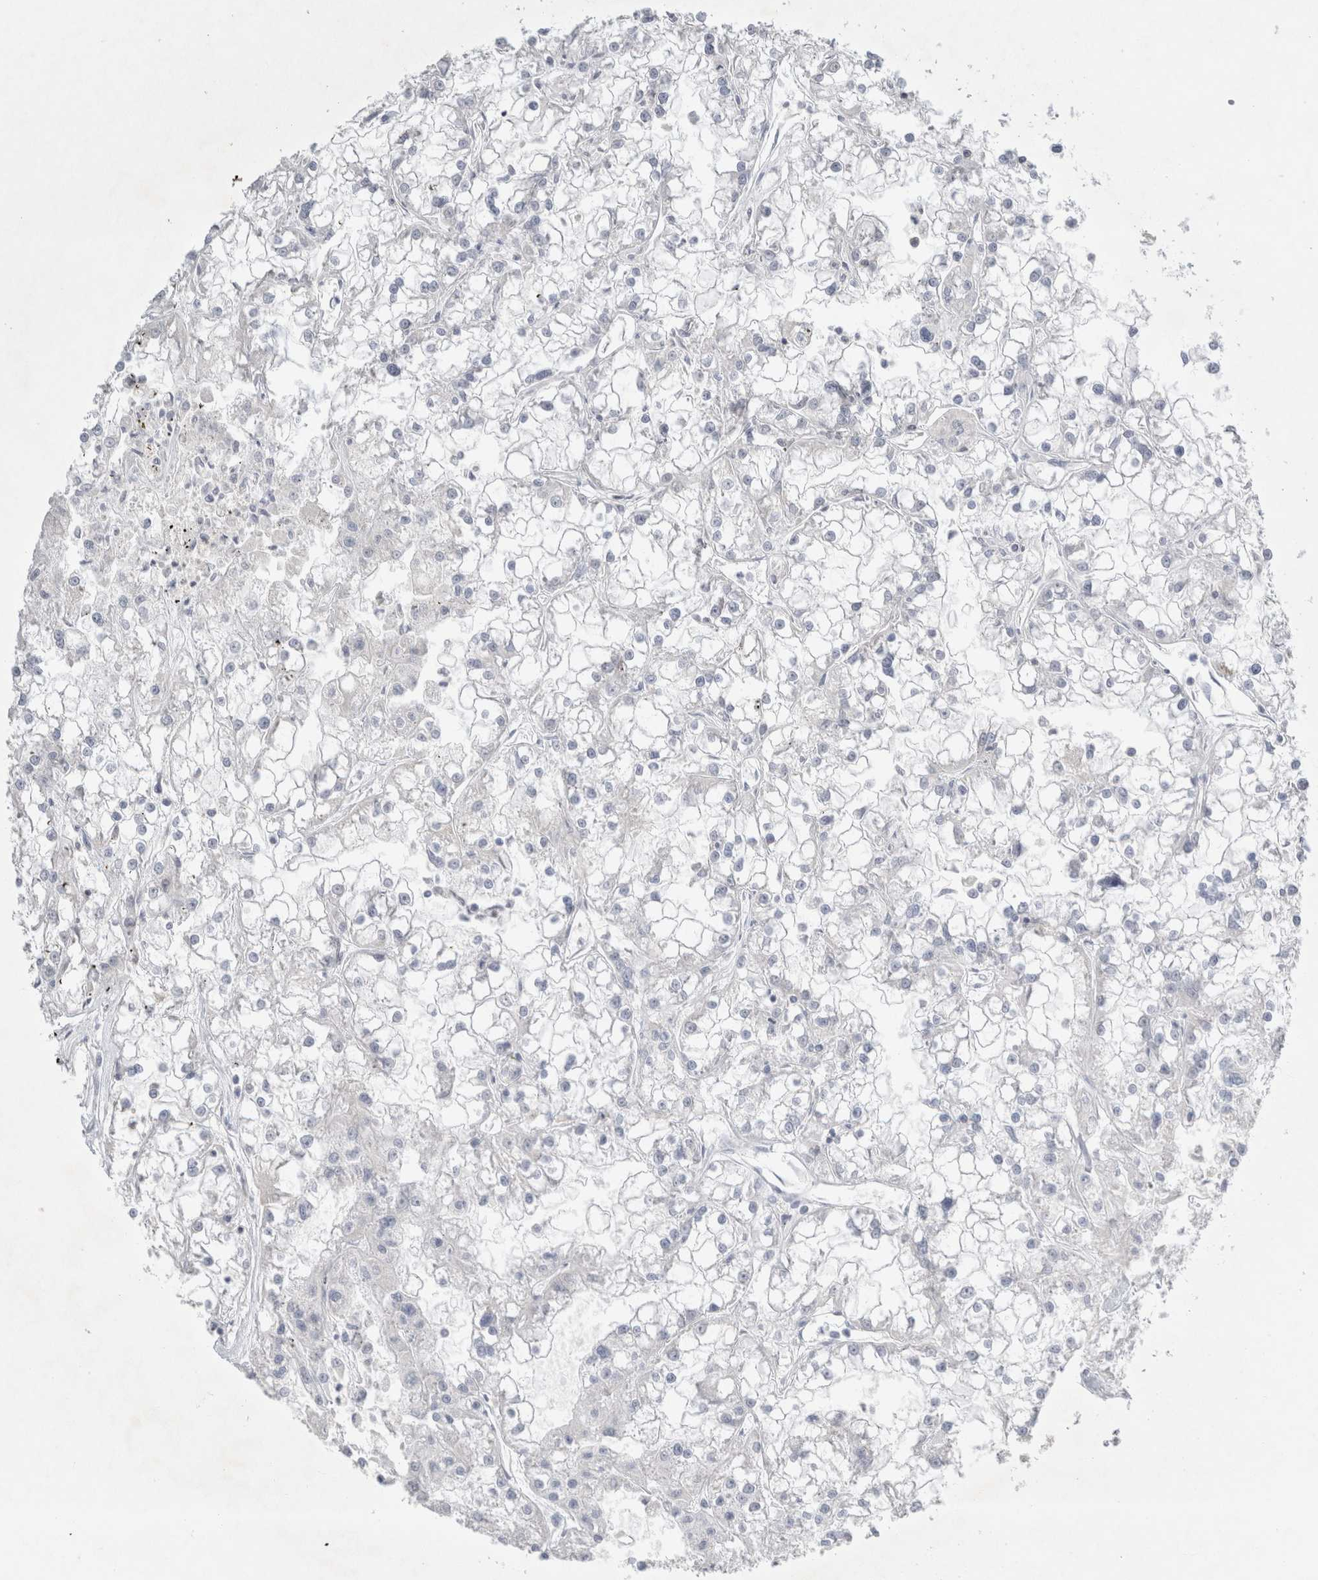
{"staining": {"intensity": "negative", "quantity": "none", "location": "none"}, "tissue": "renal cancer", "cell_type": "Tumor cells", "image_type": "cancer", "snomed": [{"axis": "morphology", "description": "Adenocarcinoma, NOS"}, {"axis": "topography", "description": "Kidney"}], "caption": "The immunohistochemistry micrograph has no significant positivity in tumor cells of renal cancer (adenocarcinoma) tissue.", "gene": "ZNF23", "patient": {"sex": "female", "age": 52}}